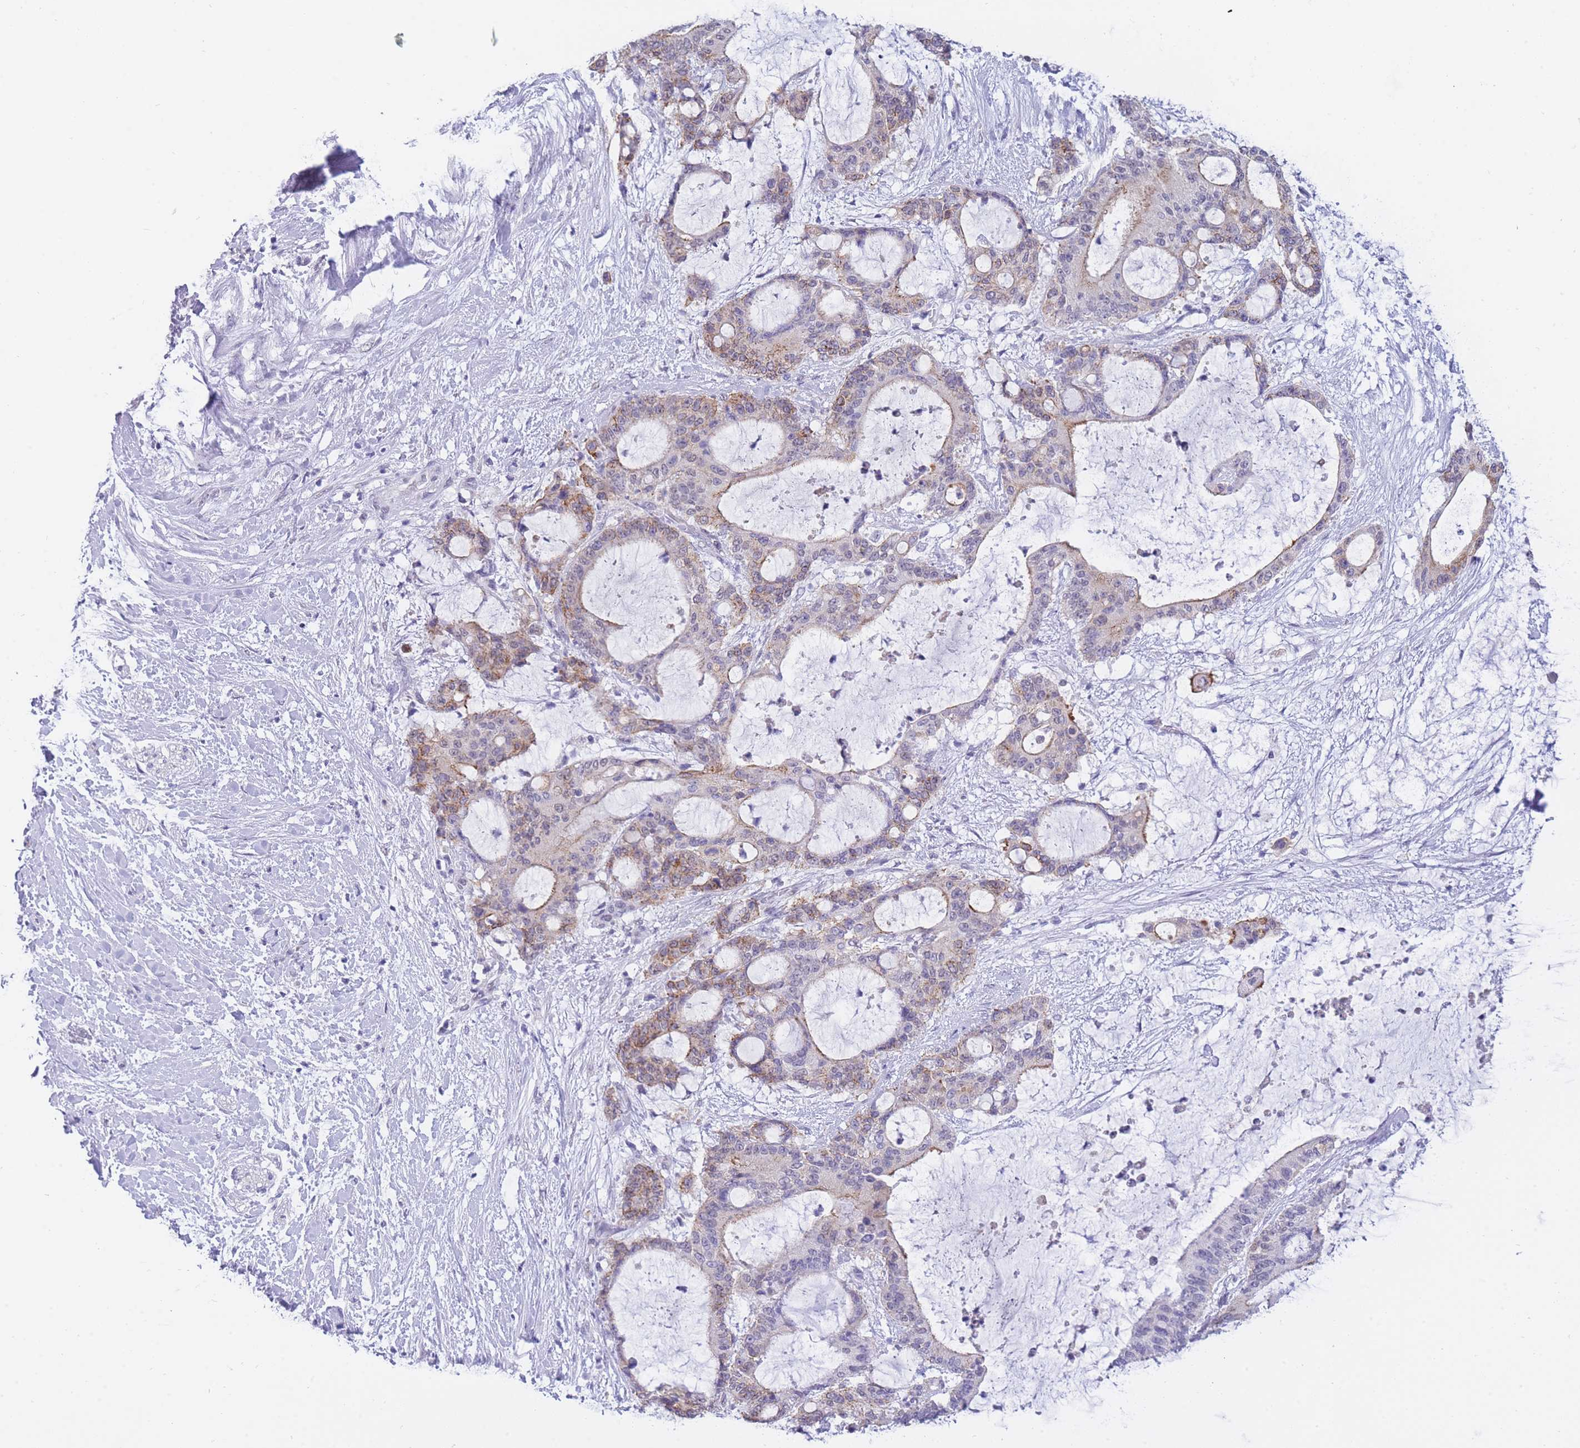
{"staining": {"intensity": "moderate", "quantity": "<25%", "location": "cytoplasmic/membranous"}, "tissue": "liver cancer", "cell_type": "Tumor cells", "image_type": "cancer", "snomed": [{"axis": "morphology", "description": "Normal tissue, NOS"}, {"axis": "morphology", "description": "Cholangiocarcinoma"}, {"axis": "topography", "description": "Liver"}, {"axis": "topography", "description": "Peripheral nerve tissue"}], "caption": "Approximately <25% of tumor cells in human liver cholangiocarcinoma demonstrate moderate cytoplasmic/membranous protein staining as visualized by brown immunohistochemical staining.", "gene": "FRAT2", "patient": {"sex": "female", "age": 73}}